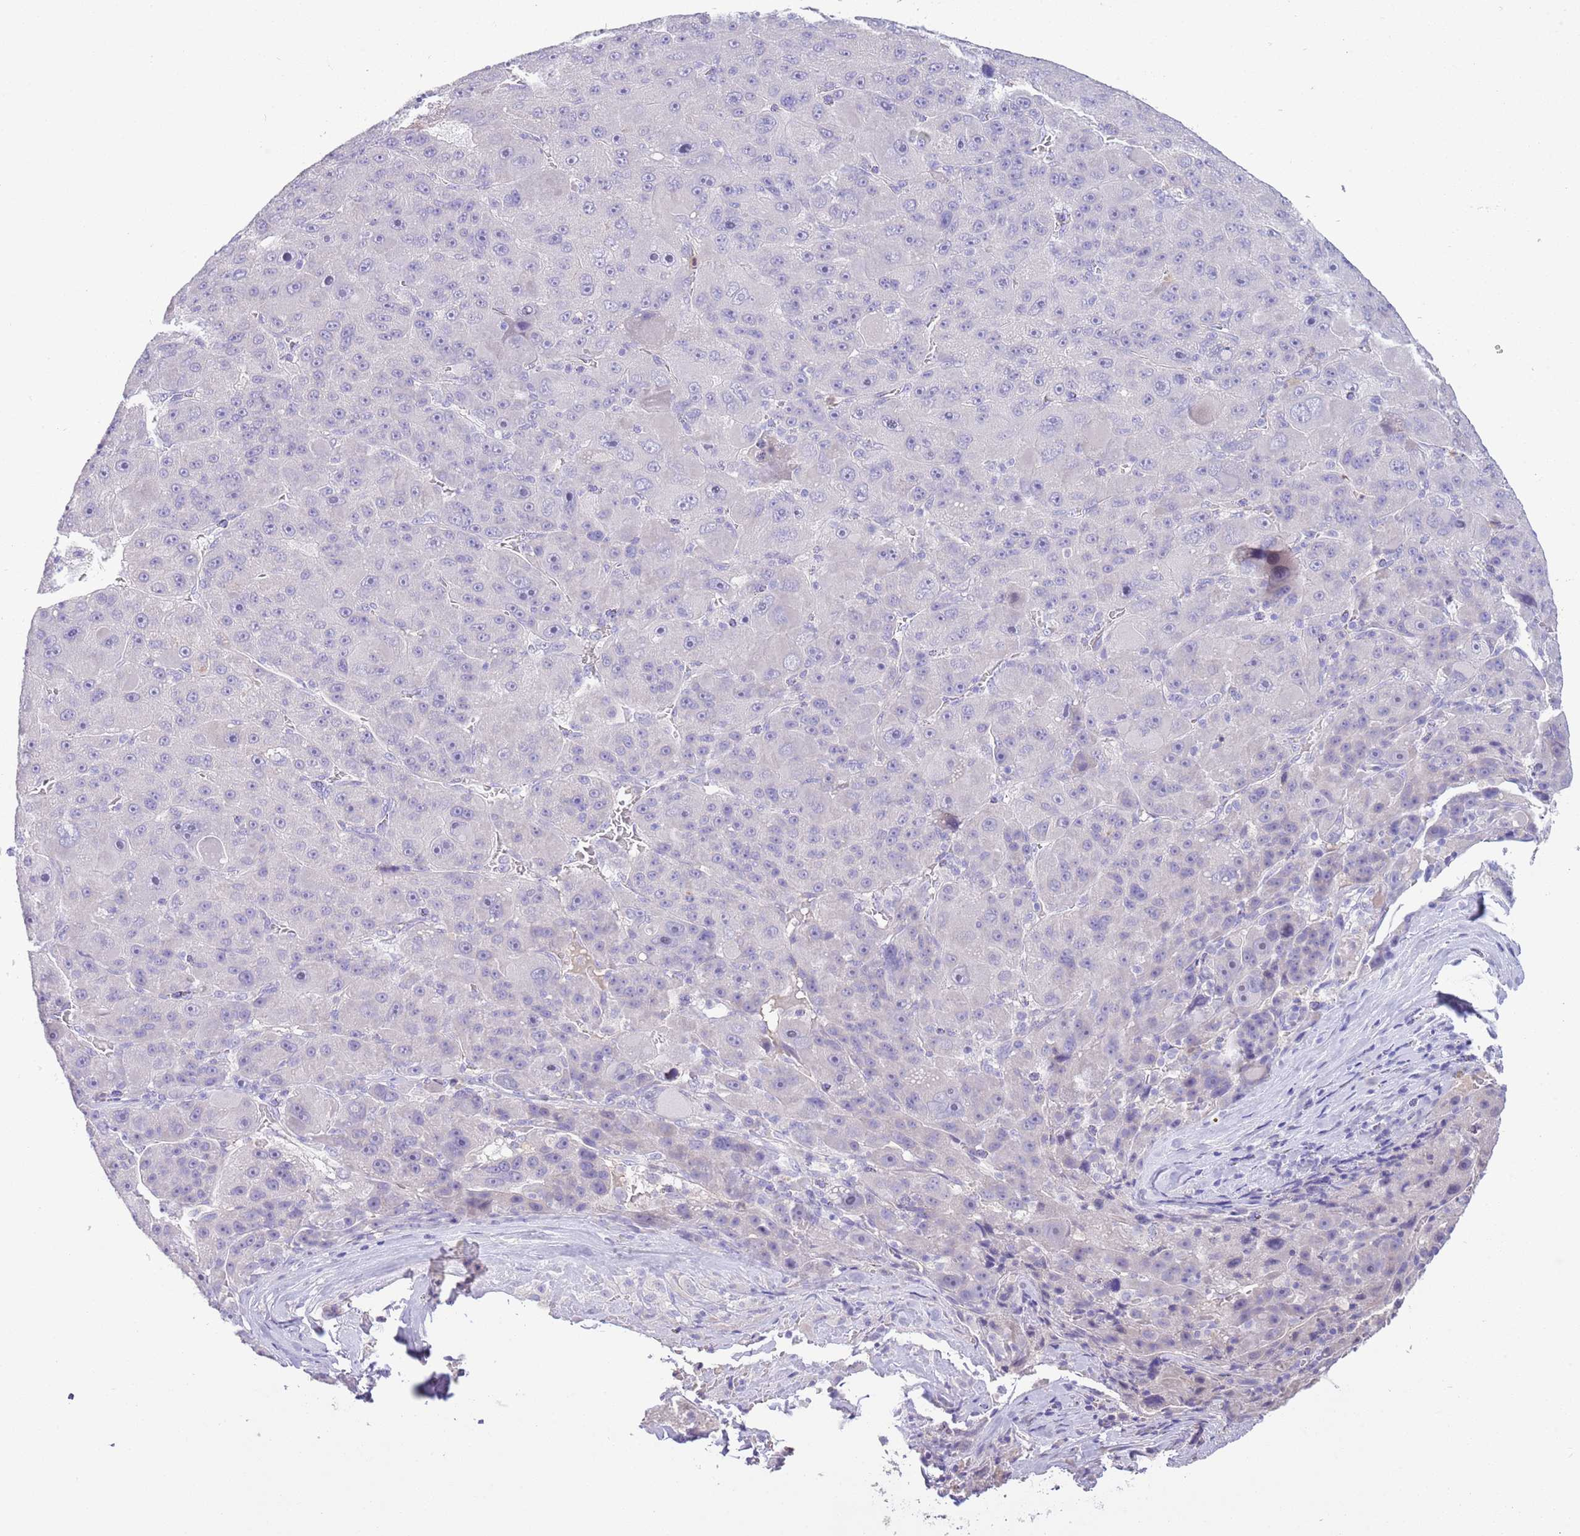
{"staining": {"intensity": "negative", "quantity": "none", "location": "none"}, "tissue": "liver cancer", "cell_type": "Tumor cells", "image_type": "cancer", "snomed": [{"axis": "morphology", "description": "Carcinoma, Hepatocellular, NOS"}, {"axis": "topography", "description": "Liver"}], "caption": "Tumor cells show no significant protein expression in liver hepatocellular carcinoma.", "gene": "IGFL4", "patient": {"sex": "male", "age": 76}}